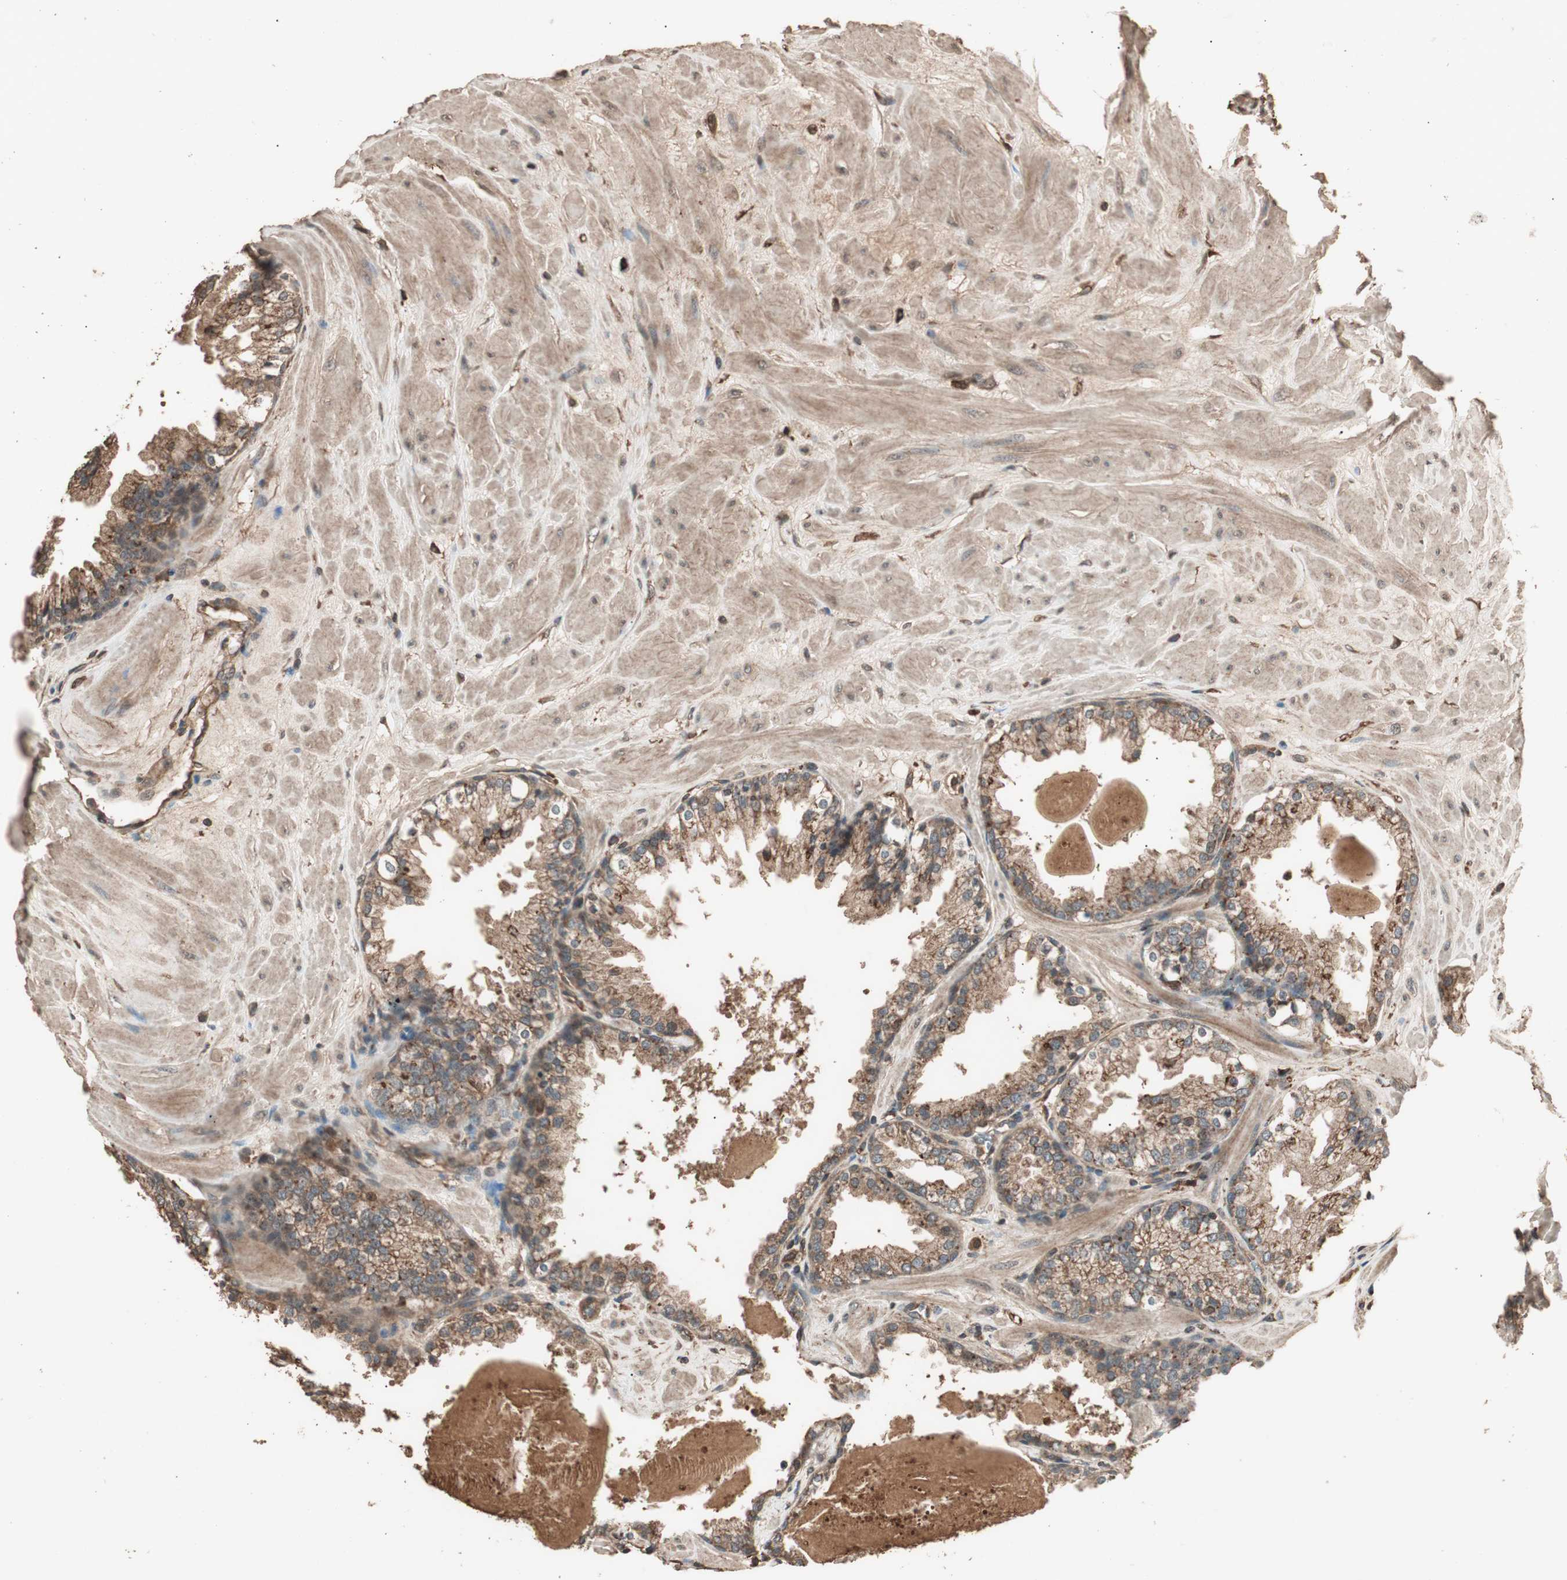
{"staining": {"intensity": "moderate", "quantity": ">75%", "location": "cytoplasmic/membranous"}, "tissue": "prostate", "cell_type": "Glandular cells", "image_type": "normal", "snomed": [{"axis": "morphology", "description": "Normal tissue, NOS"}, {"axis": "topography", "description": "Prostate"}], "caption": "The micrograph exhibits staining of normal prostate, revealing moderate cytoplasmic/membranous protein expression (brown color) within glandular cells.", "gene": "CCN4", "patient": {"sex": "male", "age": 51}}